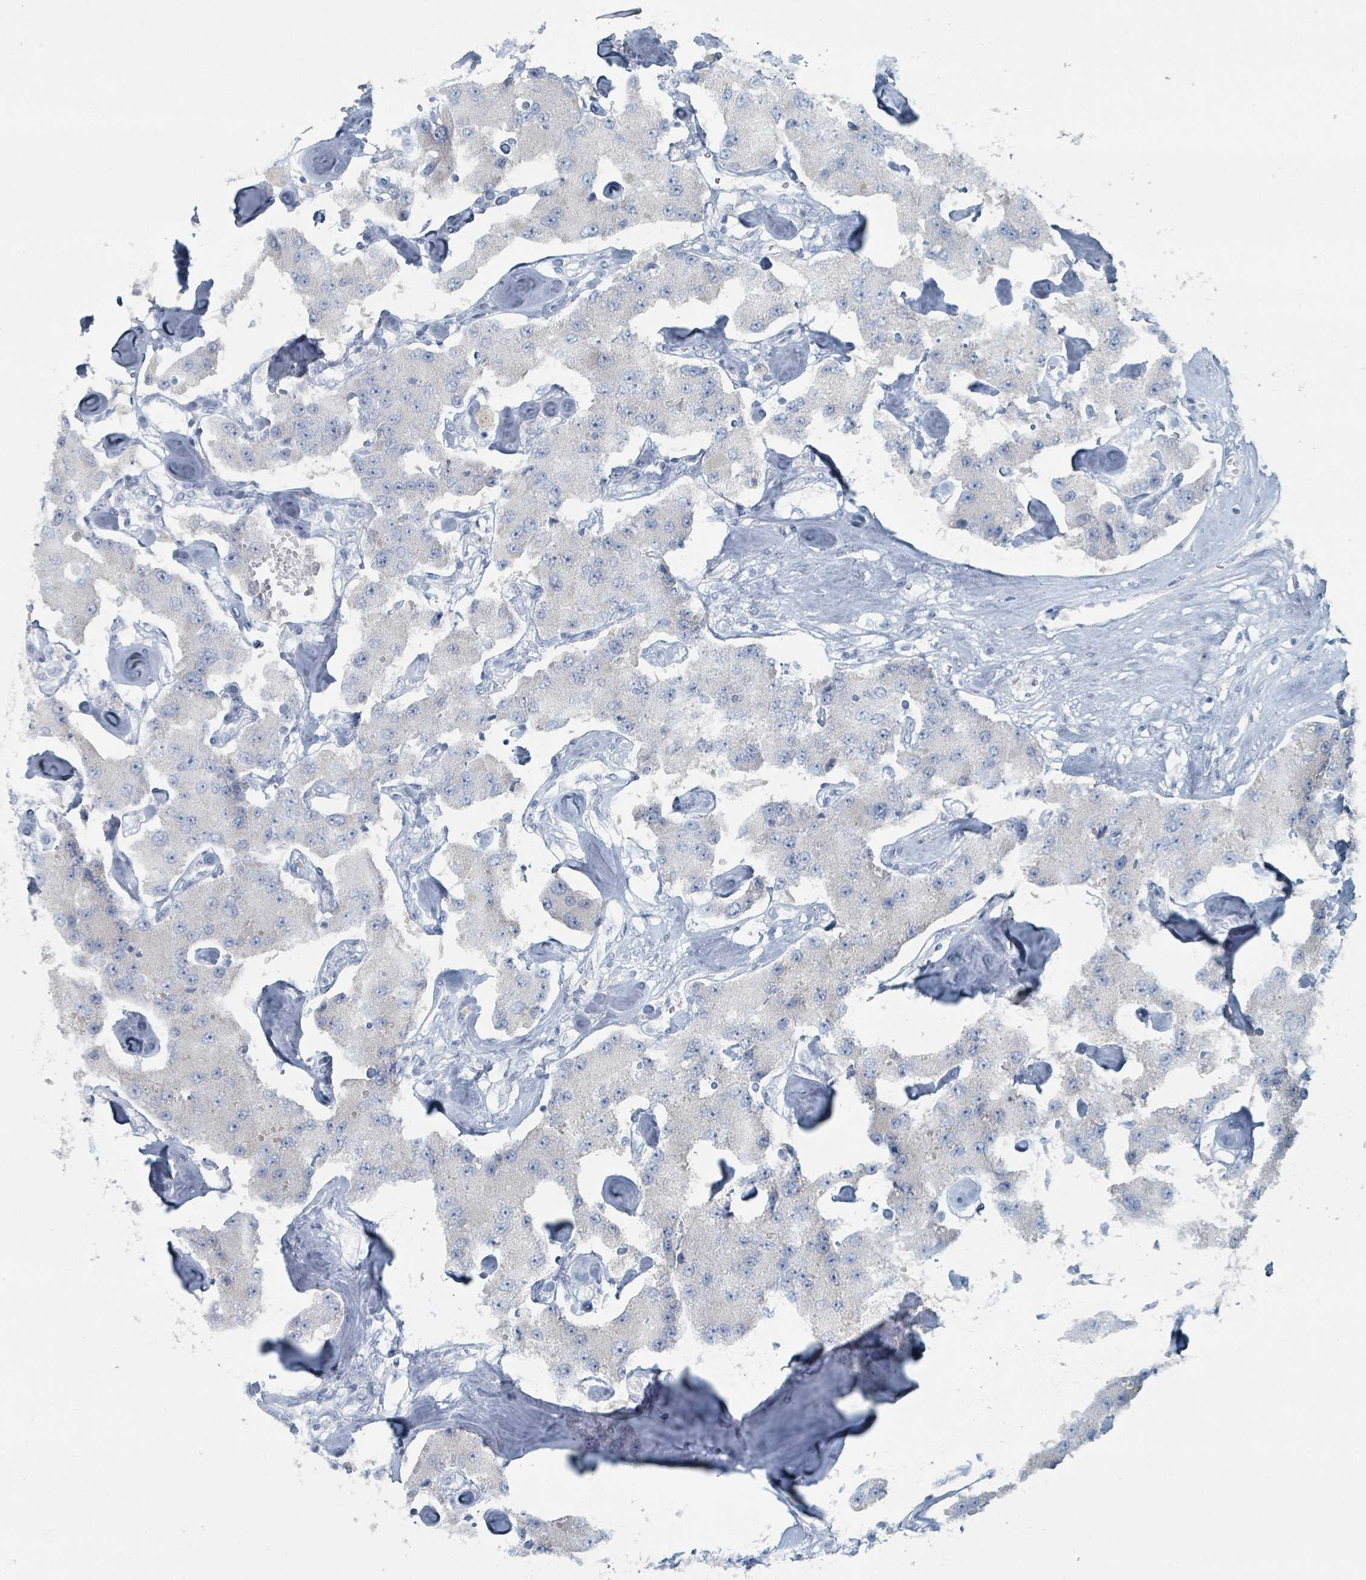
{"staining": {"intensity": "negative", "quantity": "none", "location": "none"}, "tissue": "carcinoid", "cell_type": "Tumor cells", "image_type": "cancer", "snomed": [{"axis": "morphology", "description": "Carcinoid, malignant, NOS"}, {"axis": "topography", "description": "Pancreas"}], "caption": "IHC histopathology image of carcinoid stained for a protein (brown), which reveals no staining in tumor cells. (Stains: DAB (3,3'-diaminobenzidine) immunohistochemistry (IHC) with hematoxylin counter stain, Microscopy: brightfield microscopy at high magnification).", "gene": "GAMT", "patient": {"sex": "male", "age": 41}}